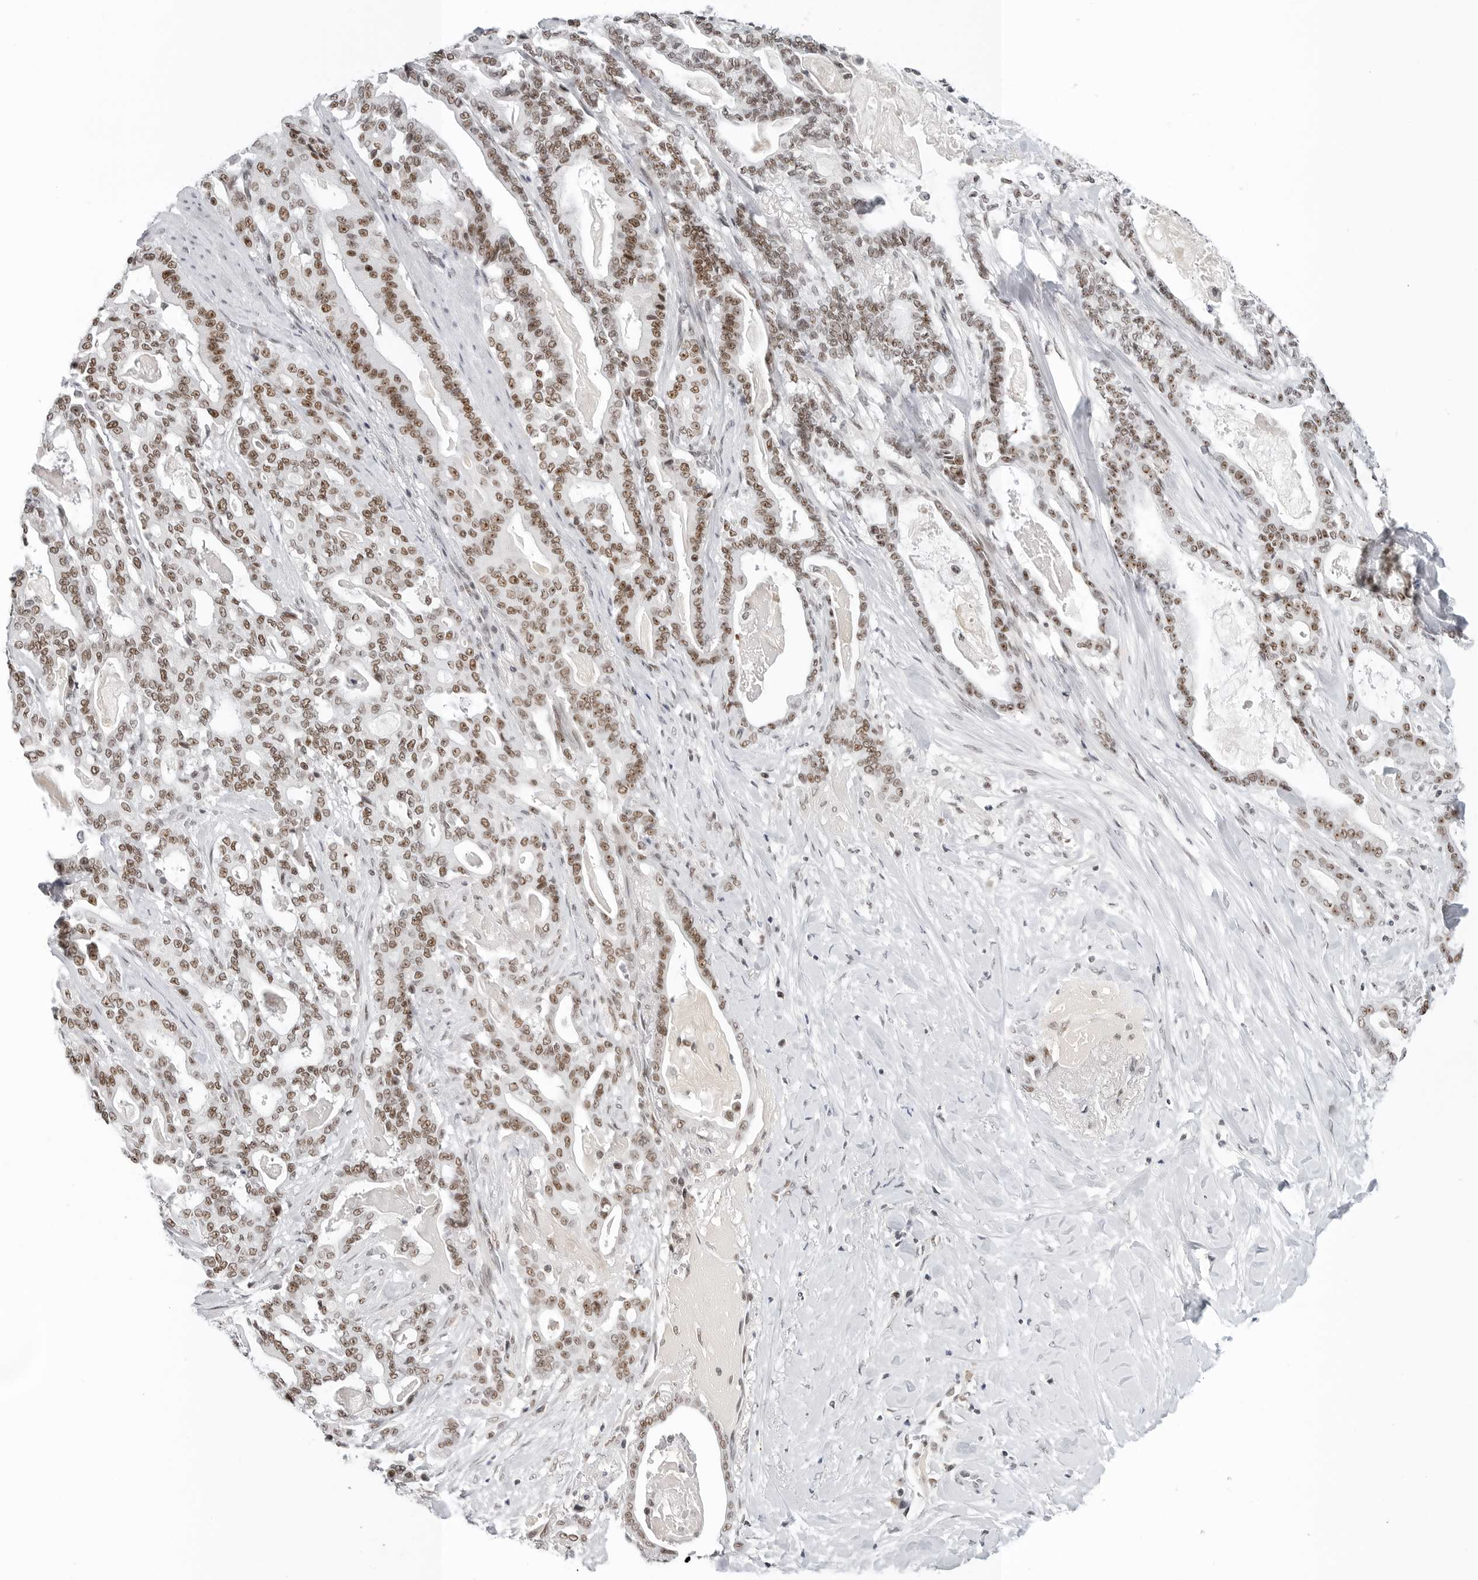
{"staining": {"intensity": "moderate", "quantity": ">75%", "location": "nuclear"}, "tissue": "pancreatic cancer", "cell_type": "Tumor cells", "image_type": "cancer", "snomed": [{"axis": "morphology", "description": "Adenocarcinoma, NOS"}, {"axis": "topography", "description": "Pancreas"}], "caption": "Immunohistochemistry micrograph of pancreatic cancer stained for a protein (brown), which exhibits medium levels of moderate nuclear positivity in about >75% of tumor cells.", "gene": "WRAP53", "patient": {"sex": "male", "age": 63}}